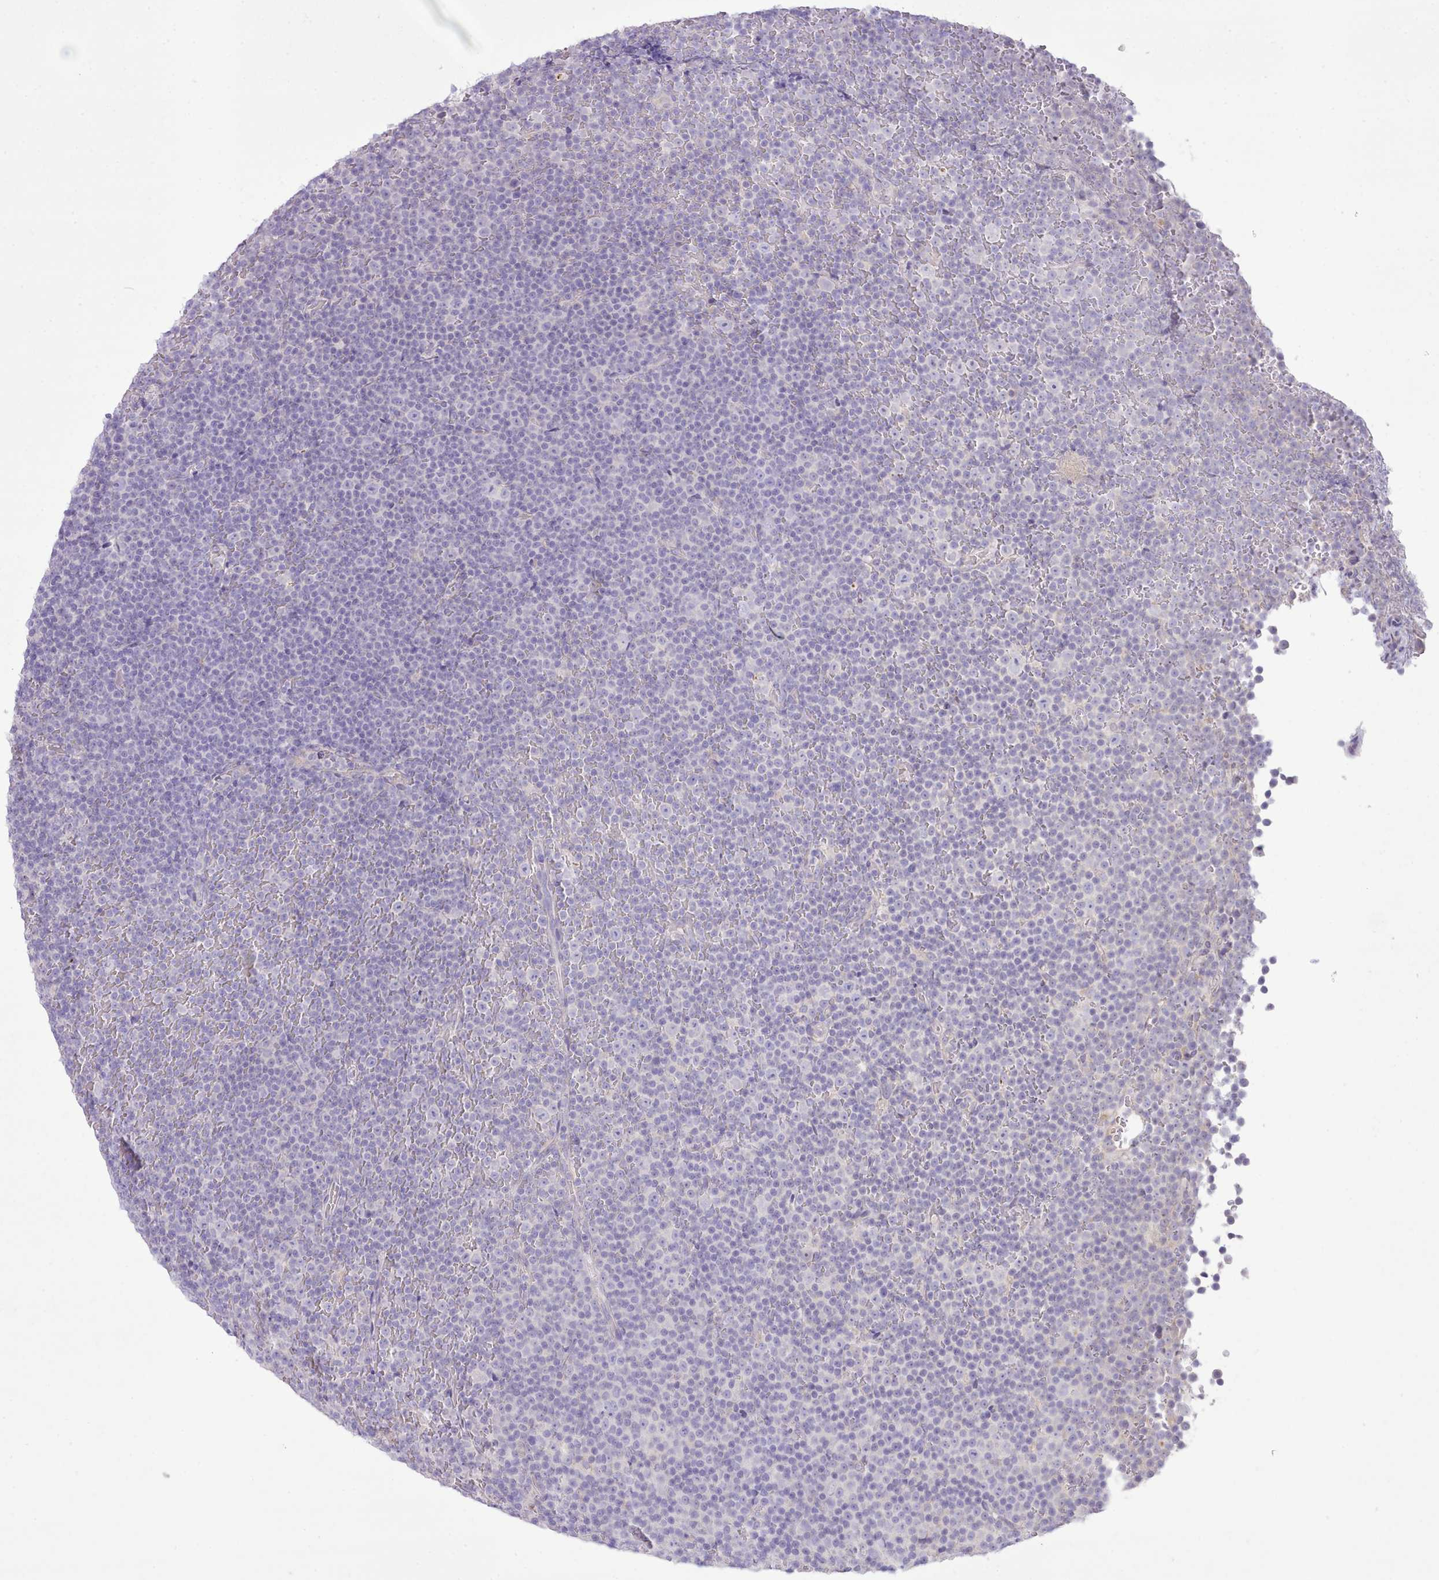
{"staining": {"intensity": "negative", "quantity": "none", "location": "none"}, "tissue": "lymphoma", "cell_type": "Tumor cells", "image_type": "cancer", "snomed": [{"axis": "morphology", "description": "Malignant lymphoma, non-Hodgkin's type, Low grade"}, {"axis": "topography", "description": "Lymph node"}], "caption": "Low-grade malignant lymphoma, non-Hodgkin's type was stained to show a protein in brown. There is no significant expression in tumor cells.", "gene": "CCL1", "patient": {"sex": "female", "age": 67}}